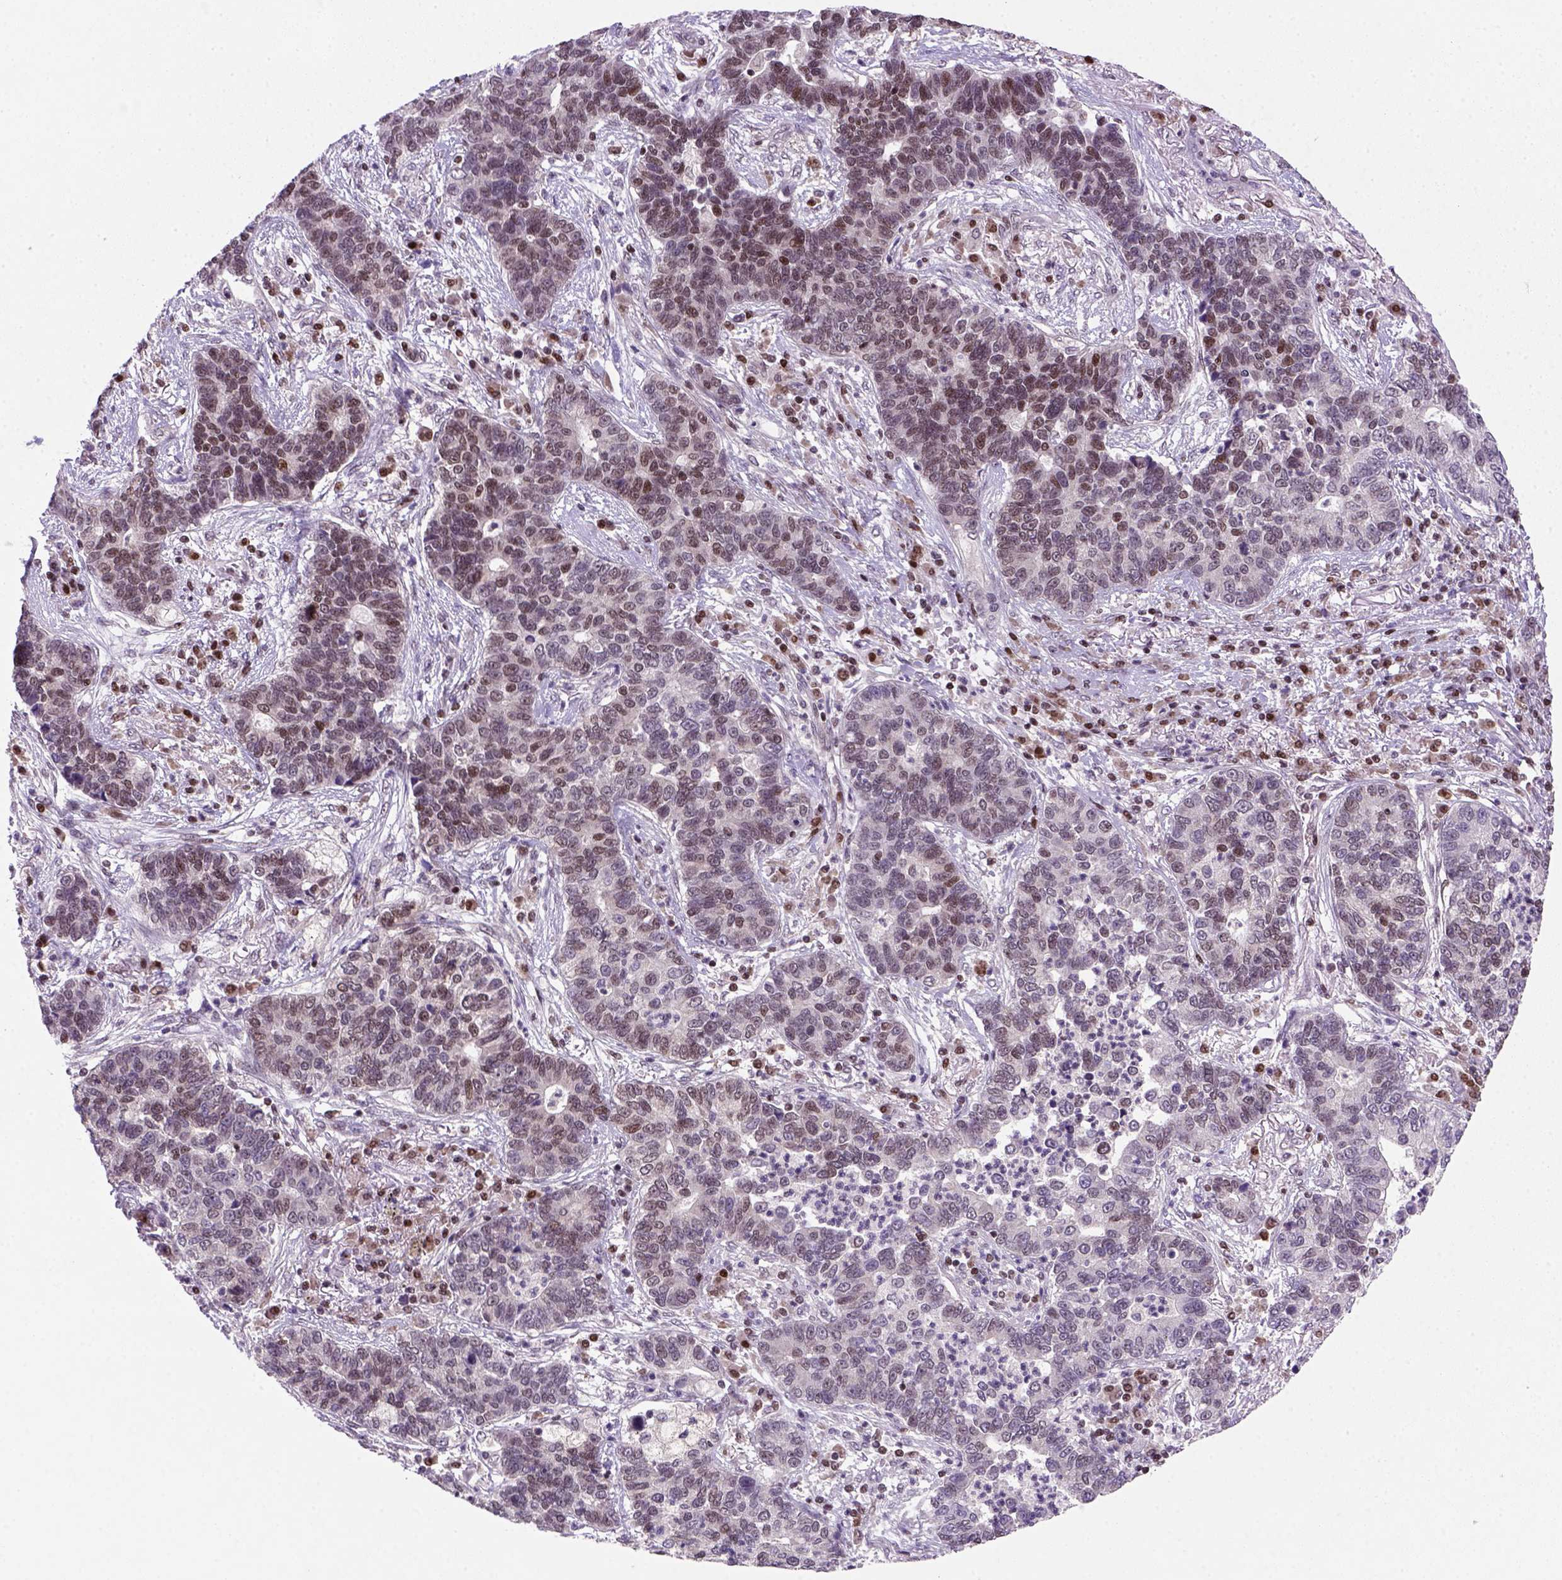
{"staining": {"intensity": "moderate", "quantity": "<25%", "location": "nuclear"}, "tissue": "lung cancer", "cell_type": "Tumor cells", "image_type": "cancer", "snomed": [{"axis": "morphology", "description": "Adenocarcinoma, NOS"}, {"axis": "topography", "description": "Lung"}], "caption": "Lung cancer (adenocarcinoma) tissue displays moderate nuclear staining in about <25% of tumor cells", "gene": "MGMT", "patient": {"sex": "female", "age": 57}}